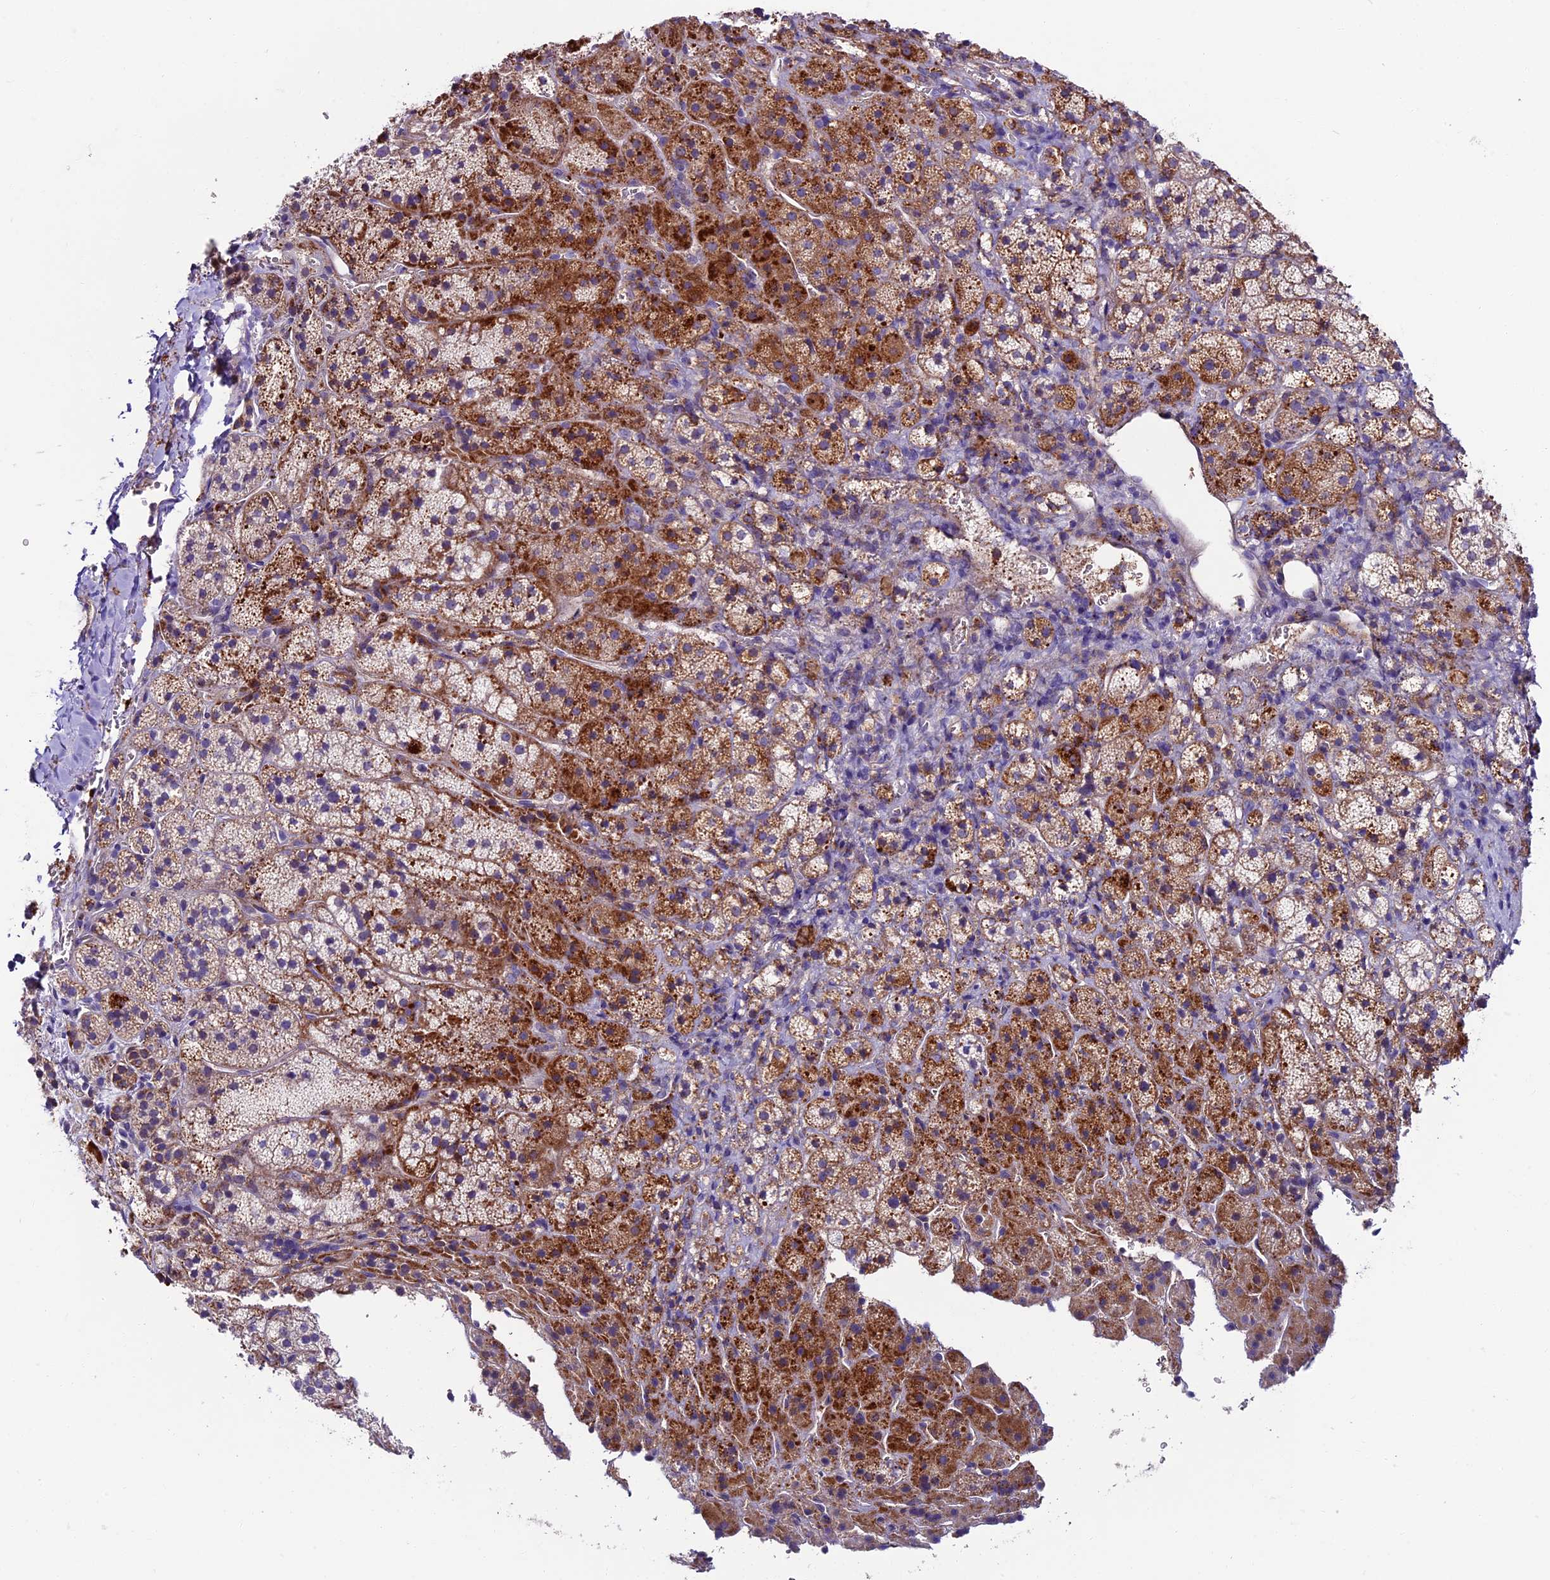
{"staining": {"intensity": "strong", "quantity": "25%-75%", "location": "cytoplasmic/membranous"}, "tissue": "adrenal gland", "cell_type": "Glandular cells", "image_type": "normal", "snomed": [{"axis": "morphology", "description": "Normal tissue, NOS"}, {"axis": "topography", "description": "Adrenal gland"}], "caption": "Brown immunohistochemical staining in normal human adrenal gland displays strong cytoplasmic/membranous positivity in about 25%-75% of glandular cells. (DAB (3,3'-diaminobenzidine) IHC, brown staining for protein, blue staining for nuclei).", "gene": "IL20RA", "patient": {"sex": "female", "age": 44}}